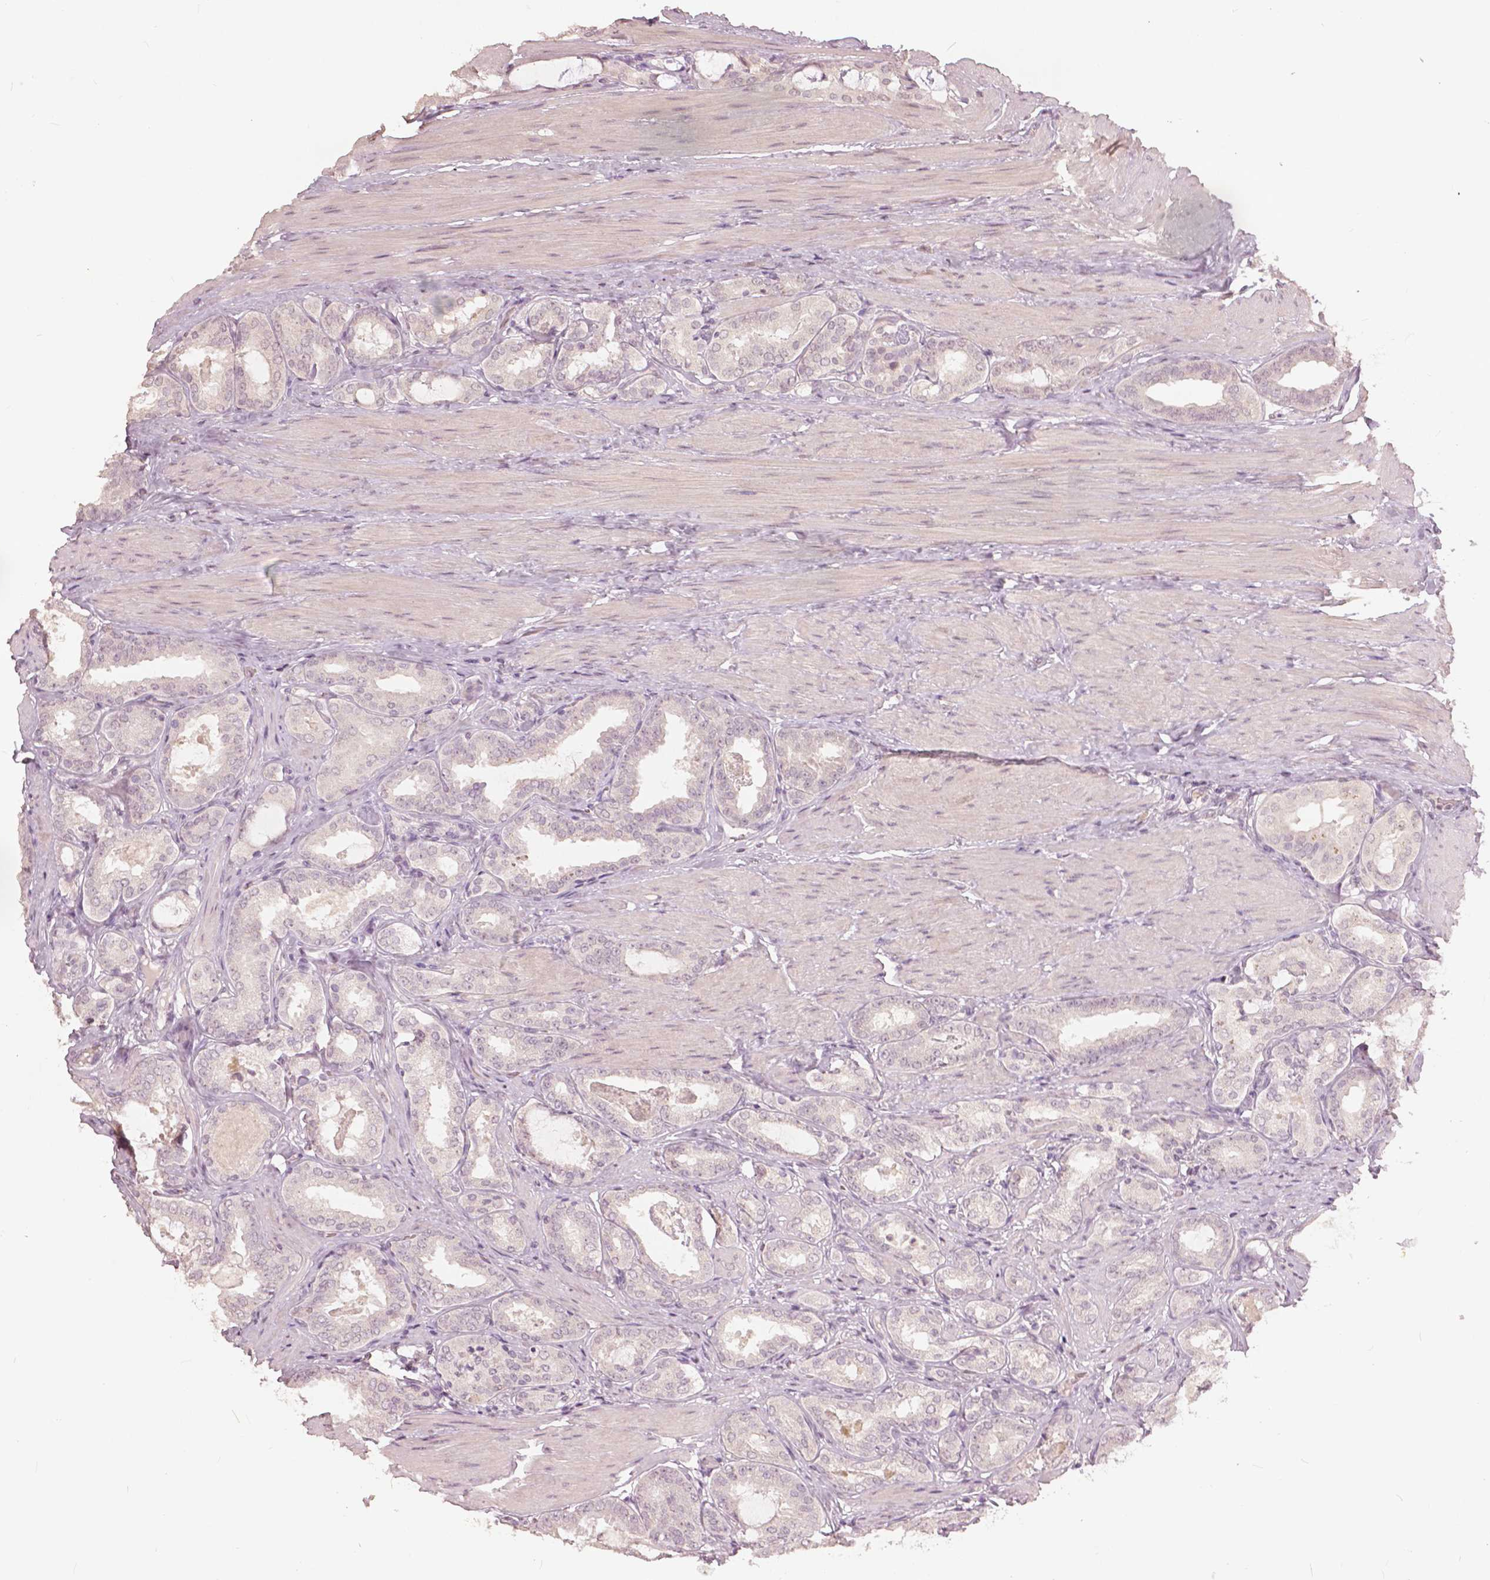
{"staining": {"intensity": "negative", "quantity": "none", "location": "none"}, "tissue": "prostate cancer", "cell_type": "Tumor cells", "image_type": "cancer", "snomed": [{"axis": "morphology", "description": "Adenocarcinoma, High grade"}, {"axis": "topography", "description": "Prostate"}], "caption": "IHC micrograph of neoplastic tissue: human prostate cancer (adenocarcinoma (high-grade)) stained with DAB reveals no significant protein expression in tumor cells.", "gene": "NANOG", "patient": {"sex": "male", "age": 63}}